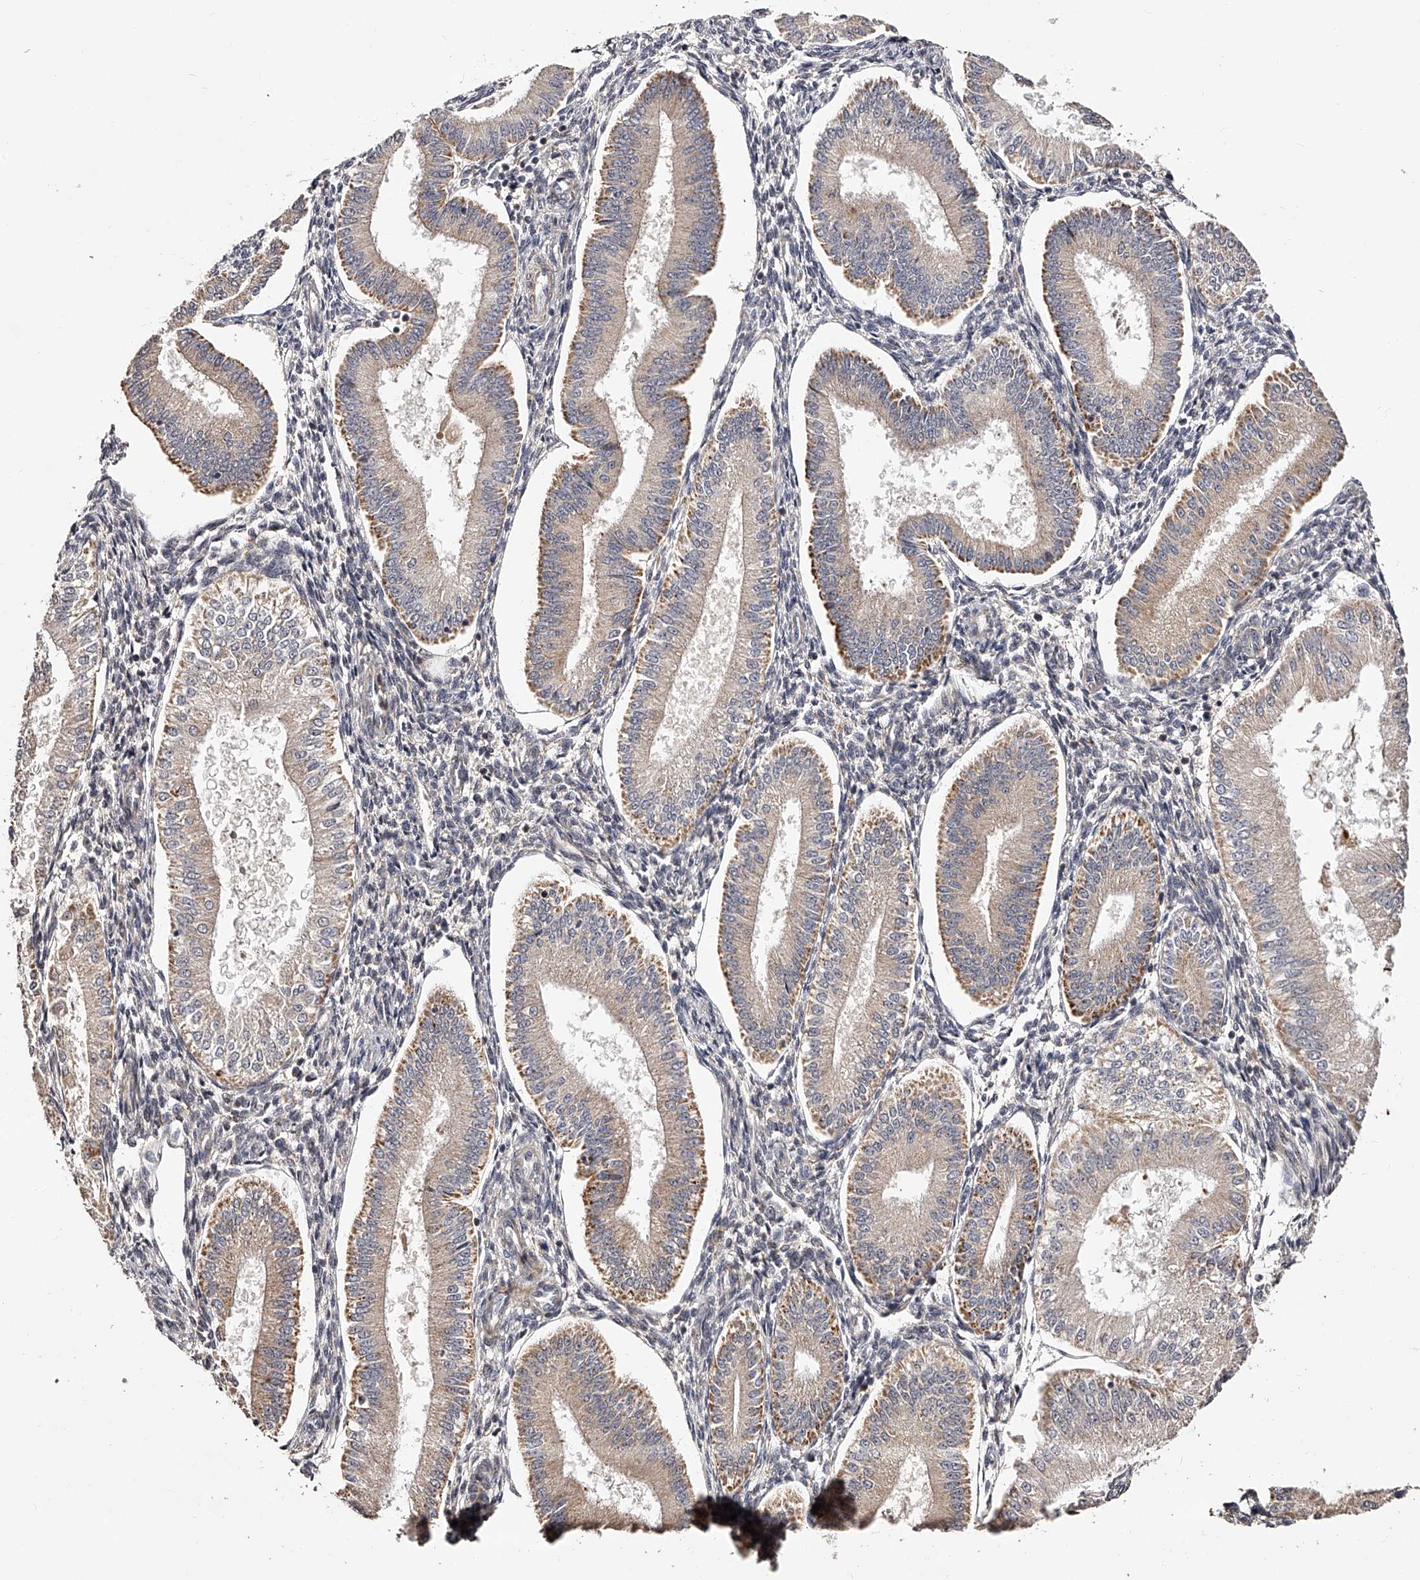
{"staining": {"intensity": "negative", "quantity": "none", "location": "none"}, "tissue": "endometrium", "cell_type": "Cells in endometrial stroma", "image_type": "normal", "snomed": [{"axis": "morphology", "description": "Normal tissue, NOS"}, {"axis": "topography", "description": "Endometrium"}], "caption": "Endometrium stained for a protein using immunohistochemistry demonstrates no positivity cells in endometrial stroma.", "gene": "ZNF502", "patient": {"sex": "female", "age": 39}}